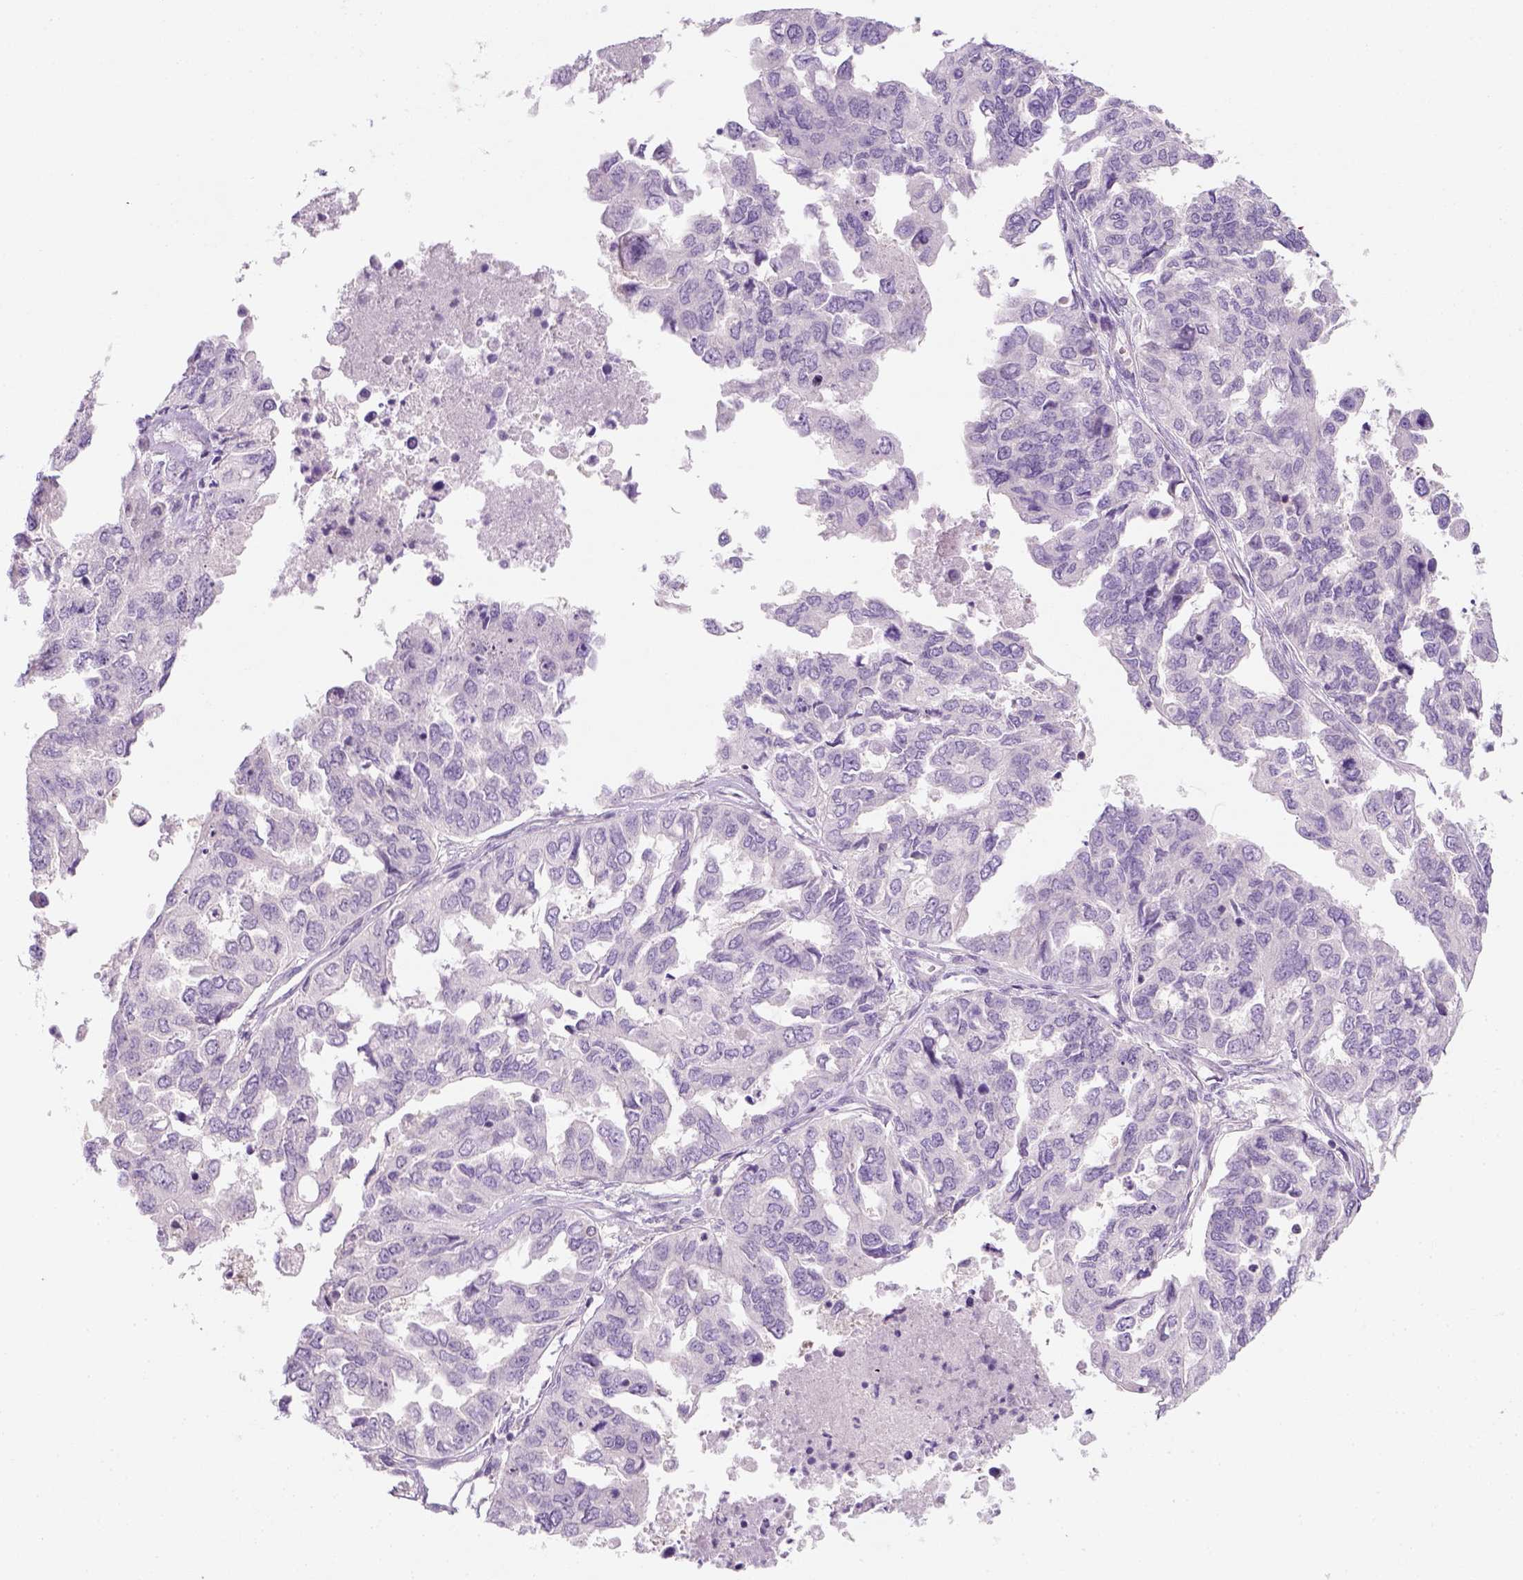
{"staining": {"intensity": "negative", "quantity": "none", "location": "none"}, "tissue": "ovarian cancer", "cell_type": "Tumor cells", "image_type": "cancer", "snomed": [{"axis": "morphology", "description": "Cystadenocarcinoma, serous, NOS"}, {"axis": "topography", "description": "Ovary"}], "caption": "Human serous cystadenocarcinoma (ovarian) stained for a protein using immunohistochemistry (IHC) shows no positivity in tumor cells.", "gene": "EPHB1", "patient": {"sex": "female", "age": 53}}